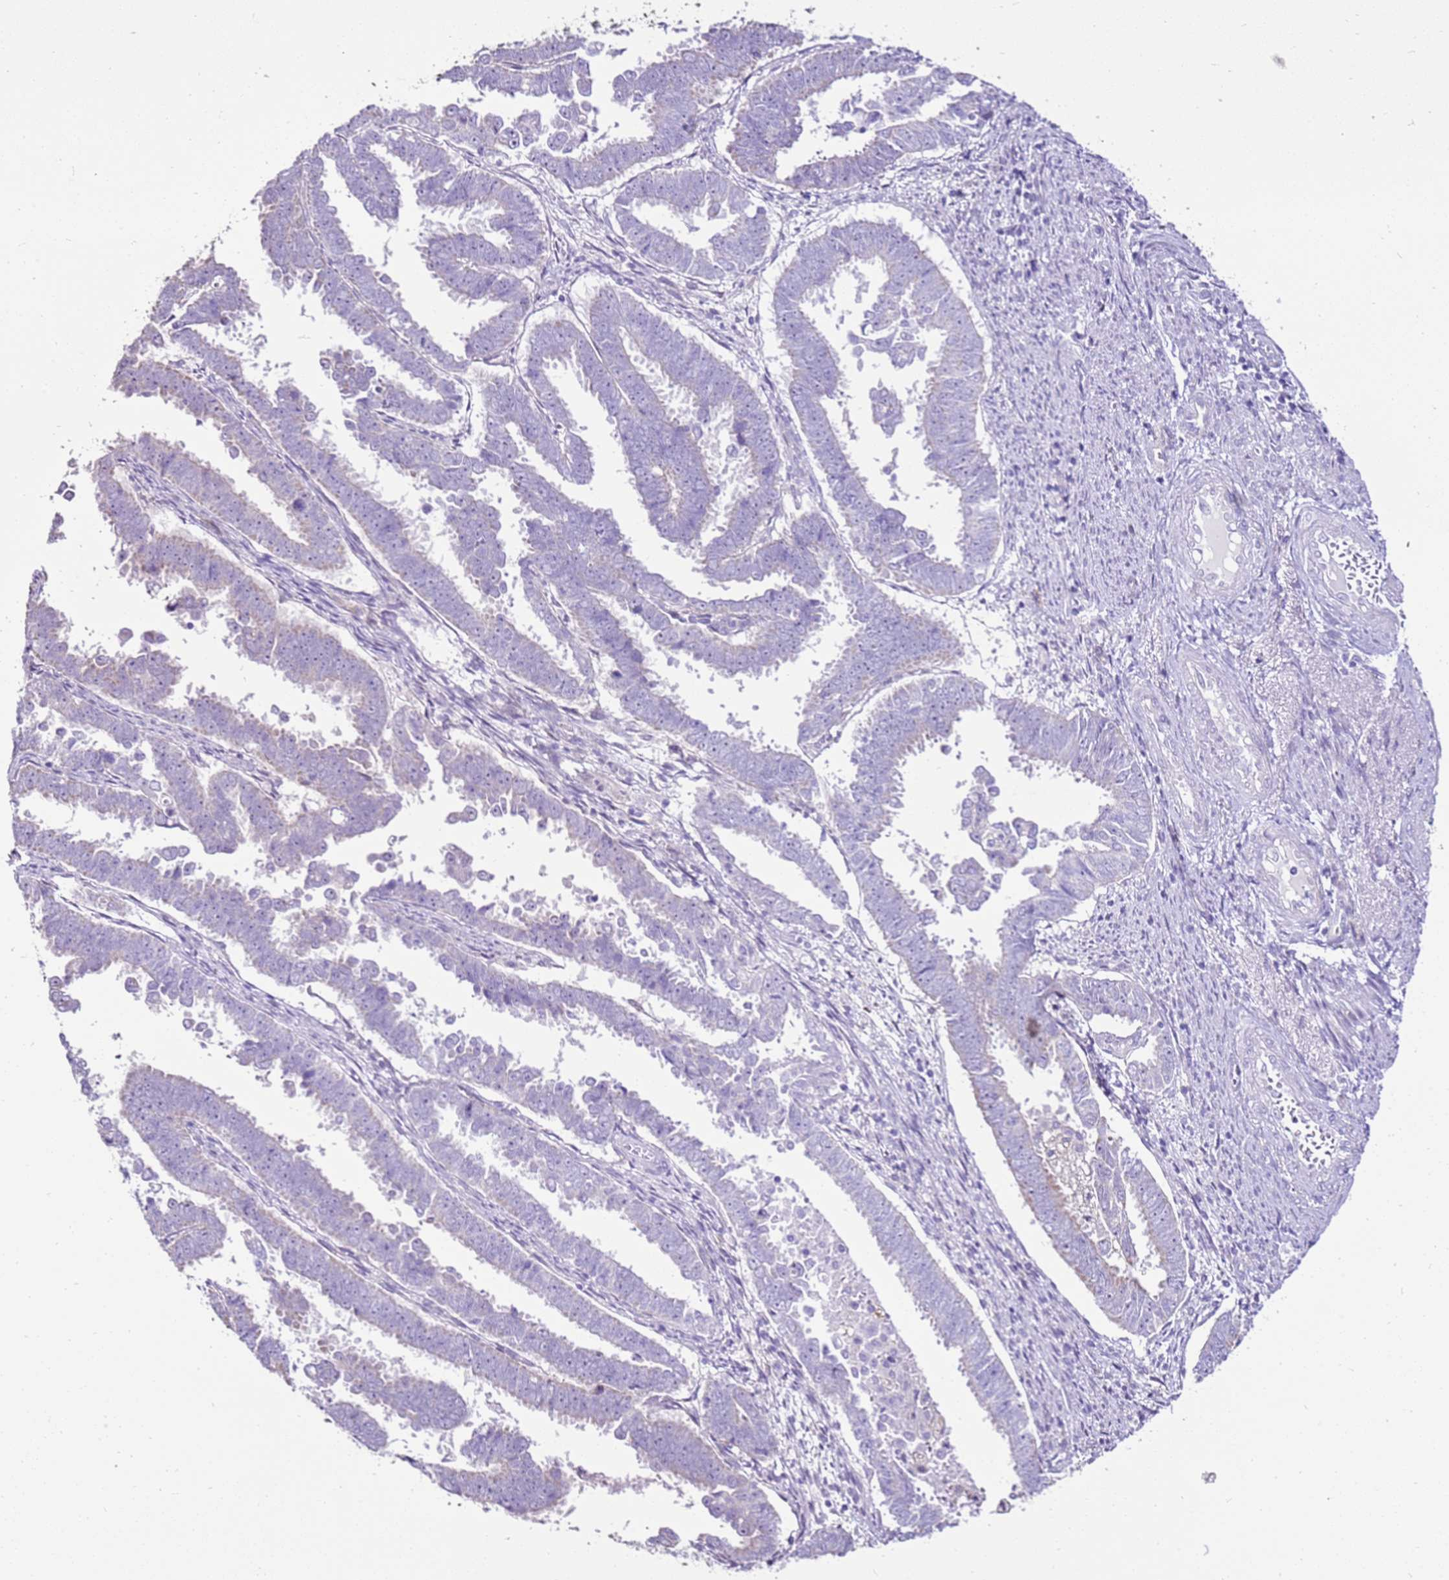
{"staining": {"intensity": "negative", "quantity": "none", "location": "none"}, "tissue": "endometrial cancer", "cell_type": "Tumor cells", "image_type": "cancer", "snomed": [{"axis": "morphology", "description": "Adenocarcinoma, NOS"}, {"axis": "topography", "description": "Endometrium"}], "caption": "Tumor cells show no significant staining in adenocarcinoma (endometrial).", "gene": "SLC38A5", "patient": {"sex": "female", "age": 75}}